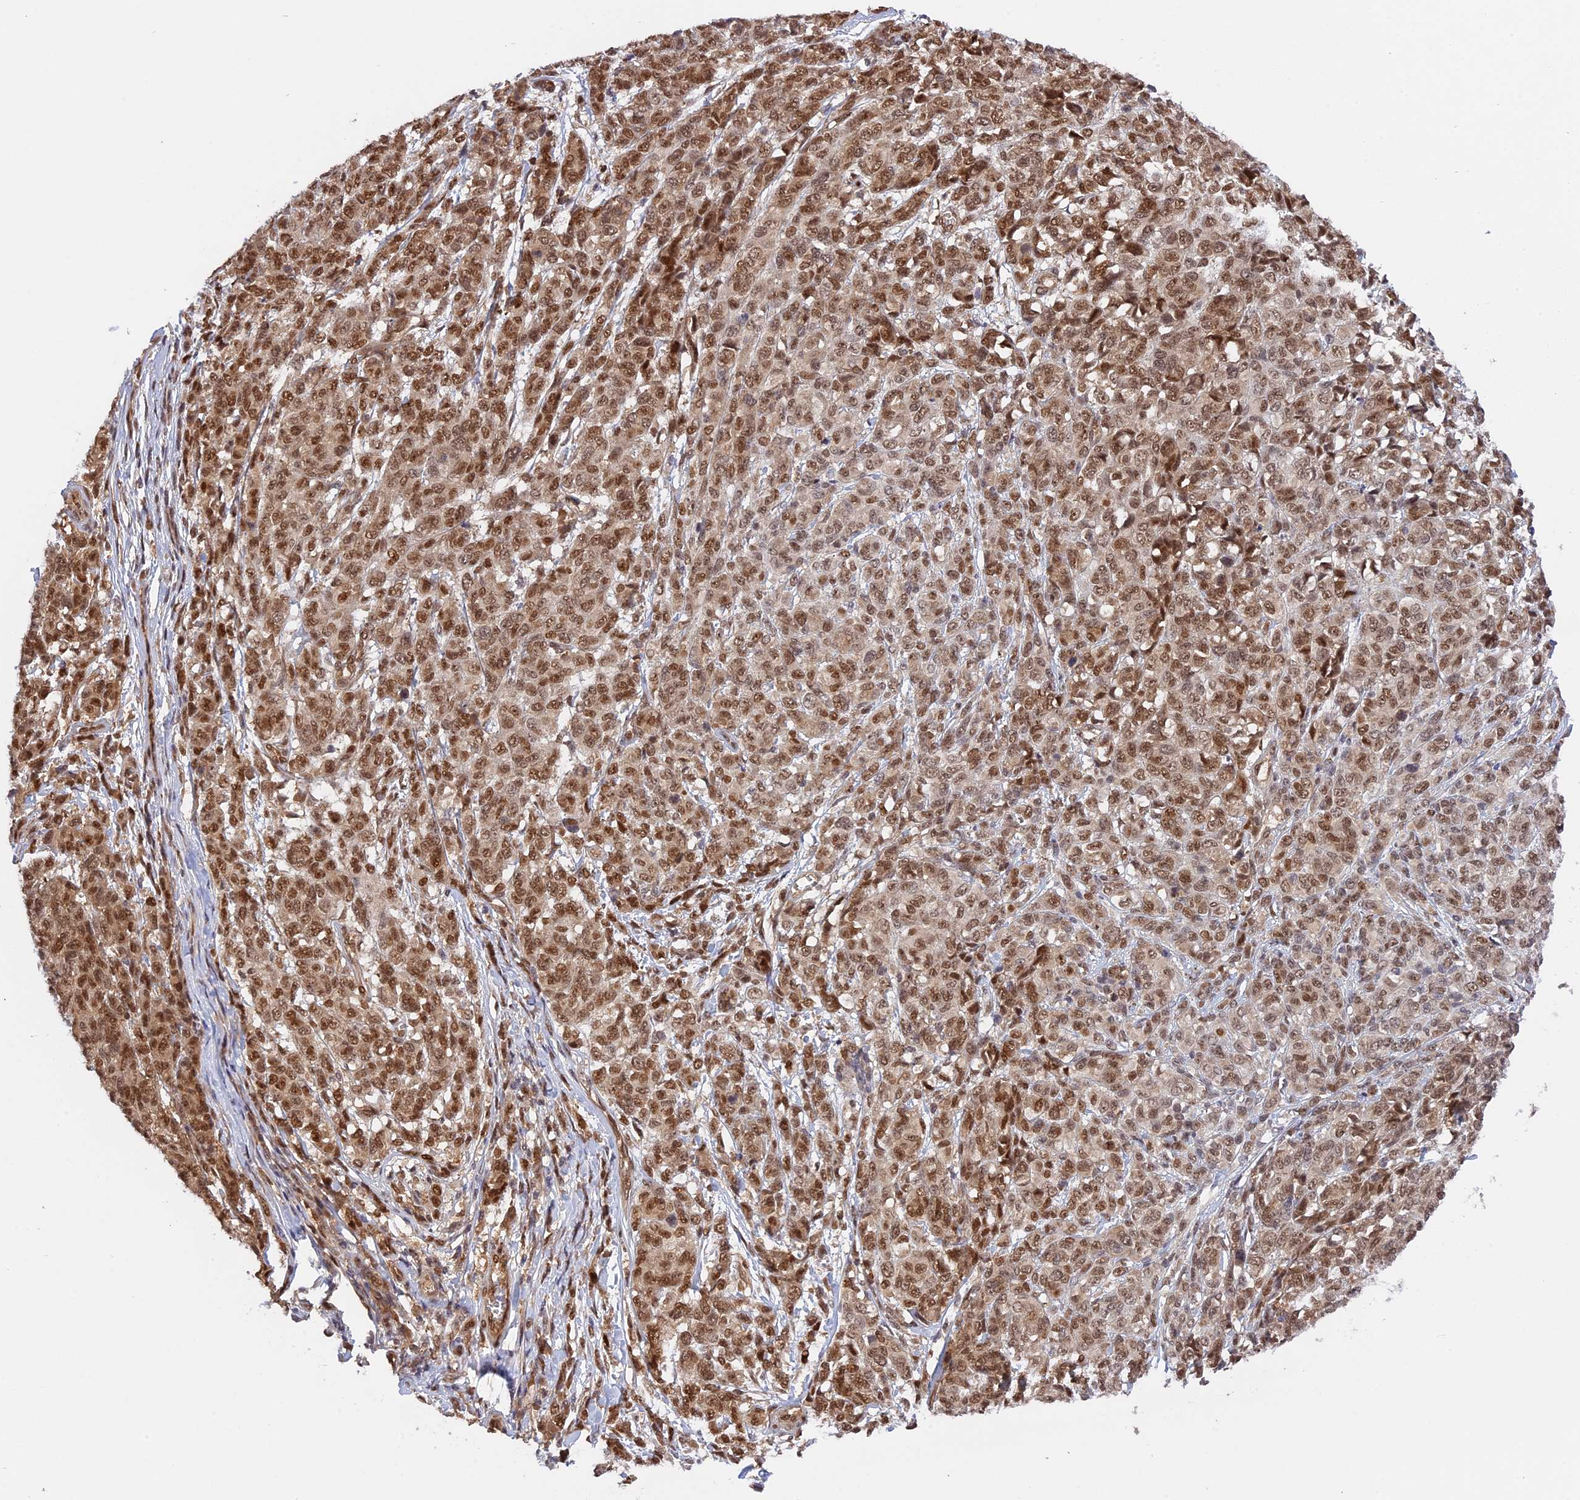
{"staining": {"intensity": "moderate", "quantity": ">75%", "location": "nuclear"}, "tissue": "melanoma", "cell_type": "Tumor cells", "image_type": "cancer", "snomed": [{"axis": "morphology", "description": "Malignant melanoma, NOS"}, {"axis": "topography", "description": "Skin"}], "caption": "The immunohistochemical stain labels moderate nuclear positivity in tumor cells of melanoma tissue. Nuclei are stained in blue.", "gene": "ZNF428", "patient": {"sex": "male", "age": 49}}